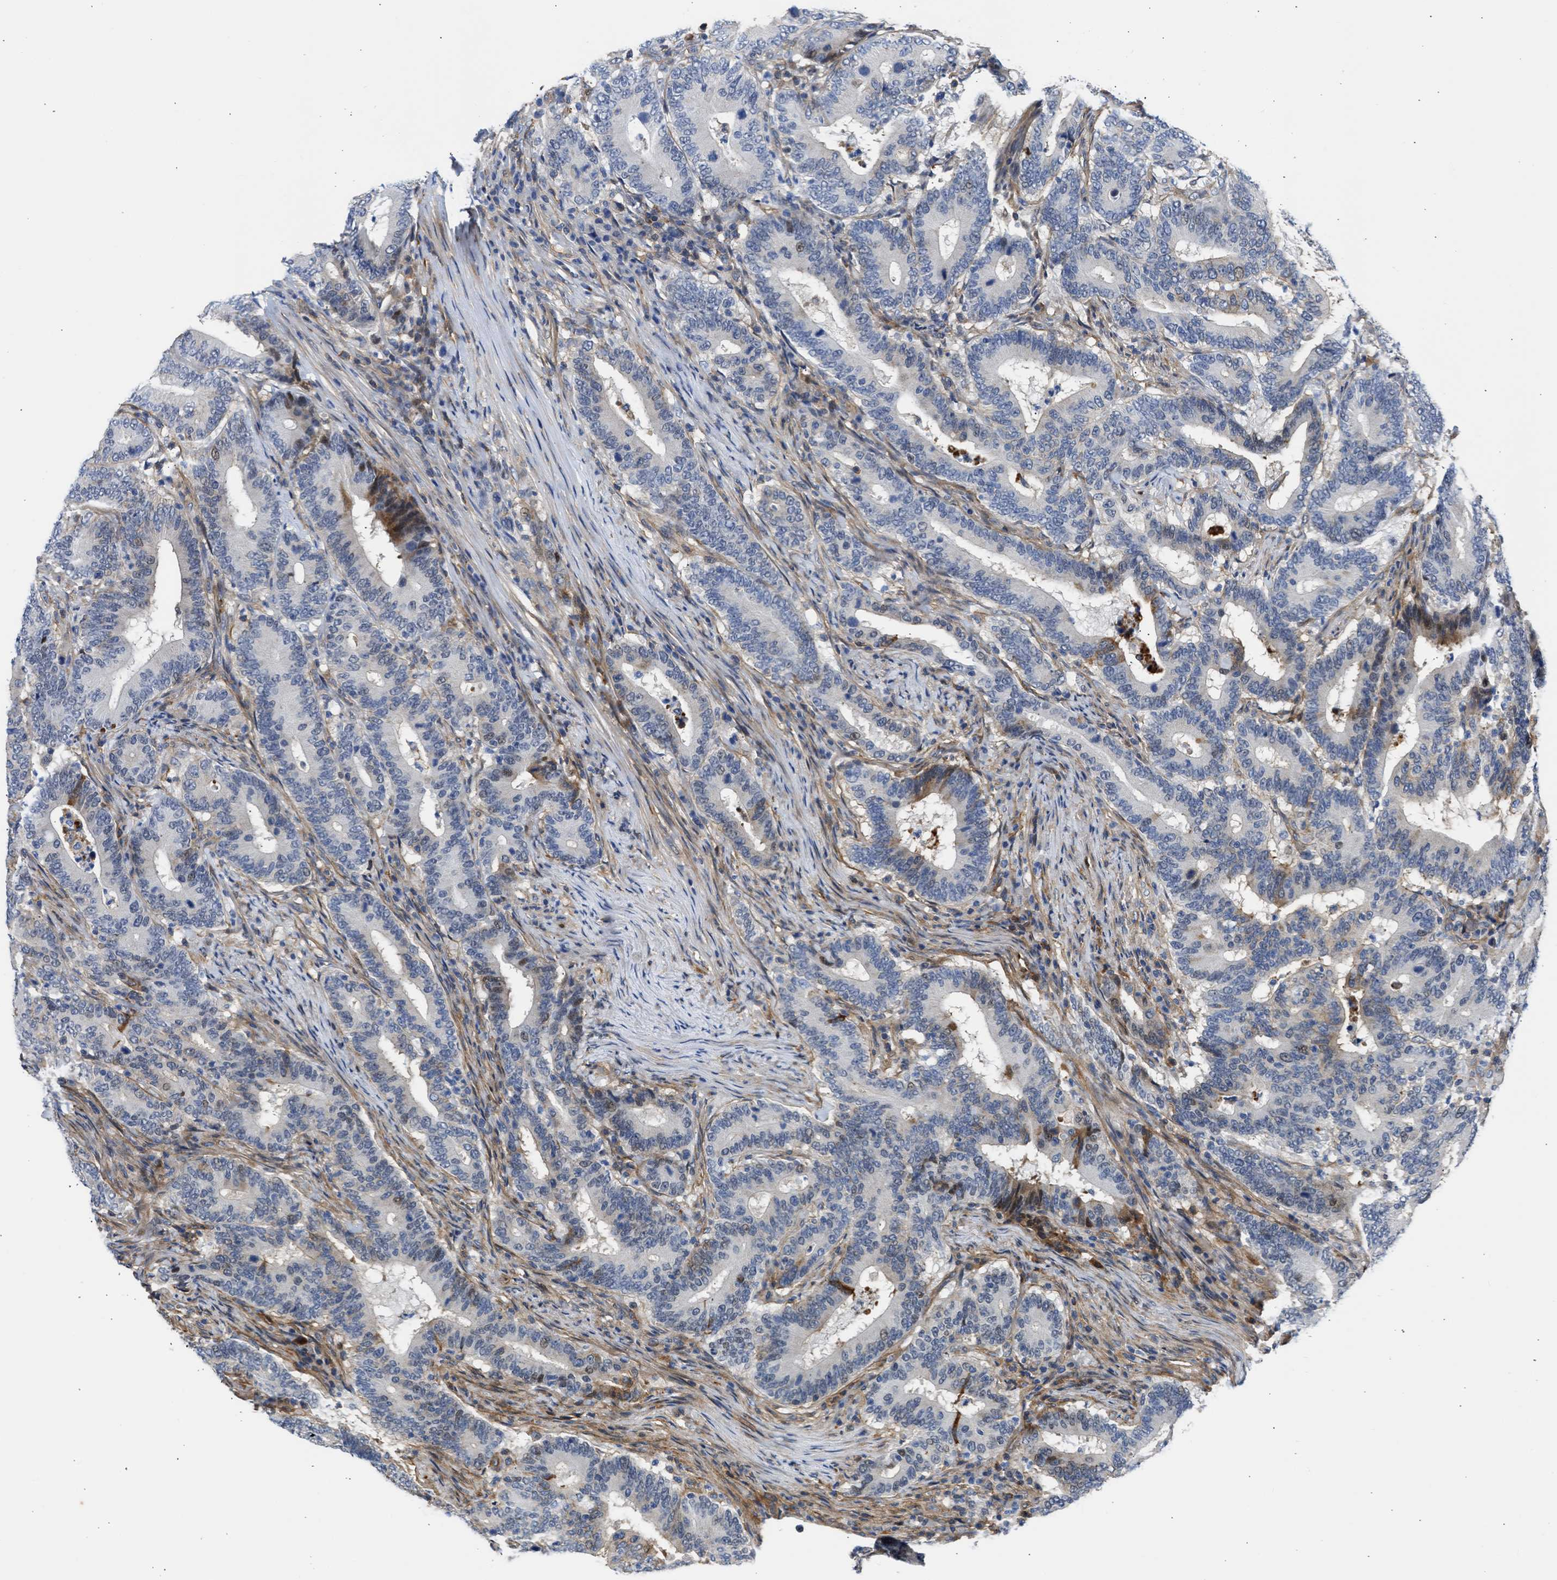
{"staining": {"intensity": "moderate", "quantity": "<25%", "location": "nuclear"}, "tissue": "colorectal cancer", "cell_type": "Tumor cells", "image_type": "cancer", "snomed": [{"axis": "morphology", "description": "Adenocarcinoma, NOS"}, {"axis": "topography", "description": "Colon"}], "caption": "Immunohistochemistry (DAB (3,3'-diaminobenzidine)) staining of human colorectal cancer (adenocarcinoma) shows moderate nuclear protein expression in approximately <25% of tumor cells. The staining was performed using DAB (3,3'-diaminobenzidine) to visualize the protein expression in brown, while the nuclei were stained in blue with hematoxylin (Magnification: 20x).", "gene": "MAS1L", "patient": {"sex": "female", "age": 66}}